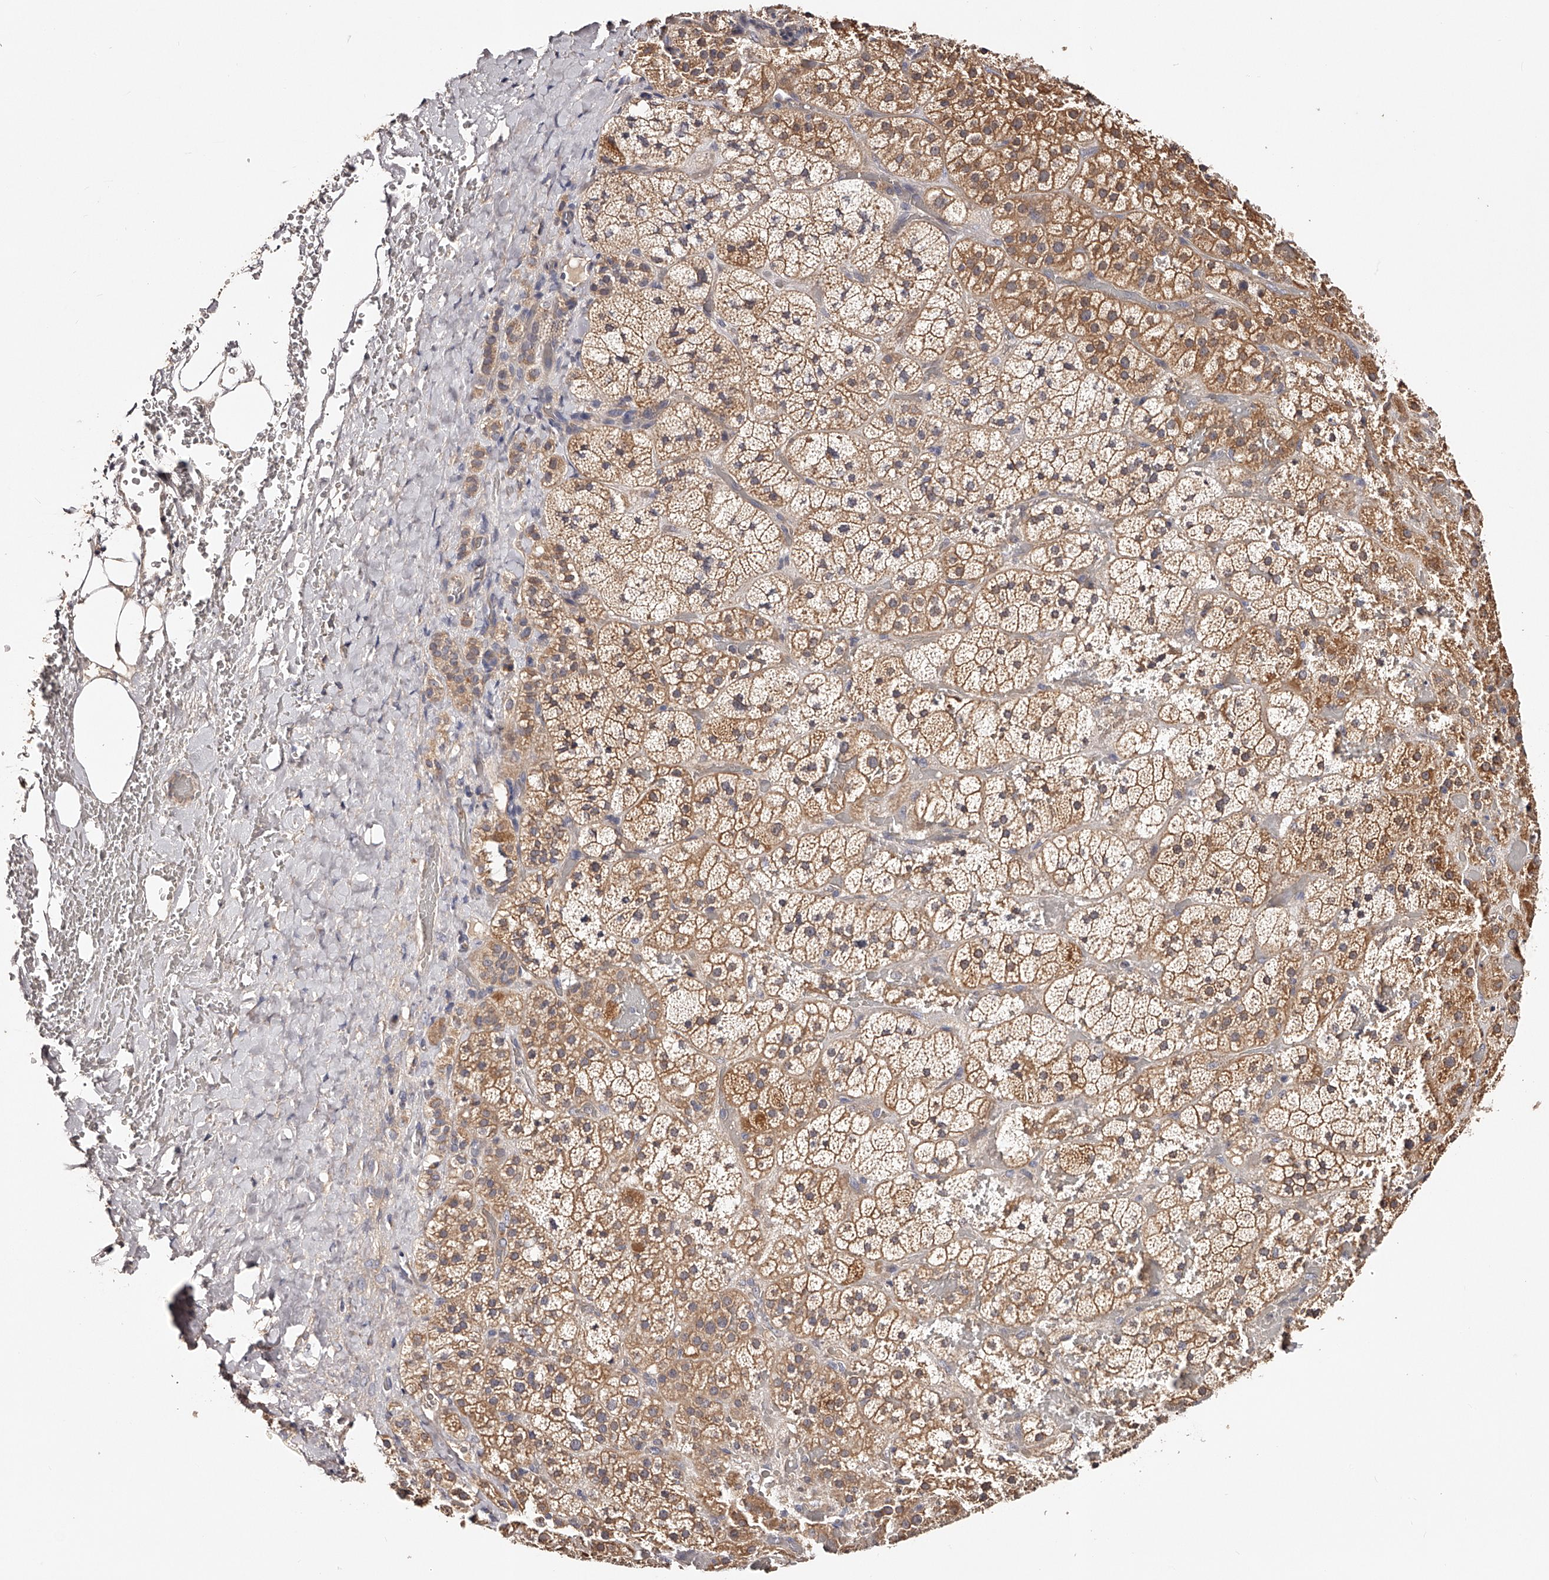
{"staining": {"intensity": "moderate", "quantity": ">75%", "location": "cytoplasmic/membranous"}, "tissue": "adrenal gland", "cell_type": "Glandular cells", "image_type": "normal", "snomed": [{"axis": "morphology", "description": "Normal tissue, NOS"}, {"axis": "topography", "description": "Adrenal gland"}], "caption": "Benign adrenal gland displays moderate cytoplasmic/membranous staining in about >75% of glandular cells, visualized by immunohistochemistry. Nuclei are stained in blue.", "gene": "USP21", "patient": {"sex": "male", "age": 57}}